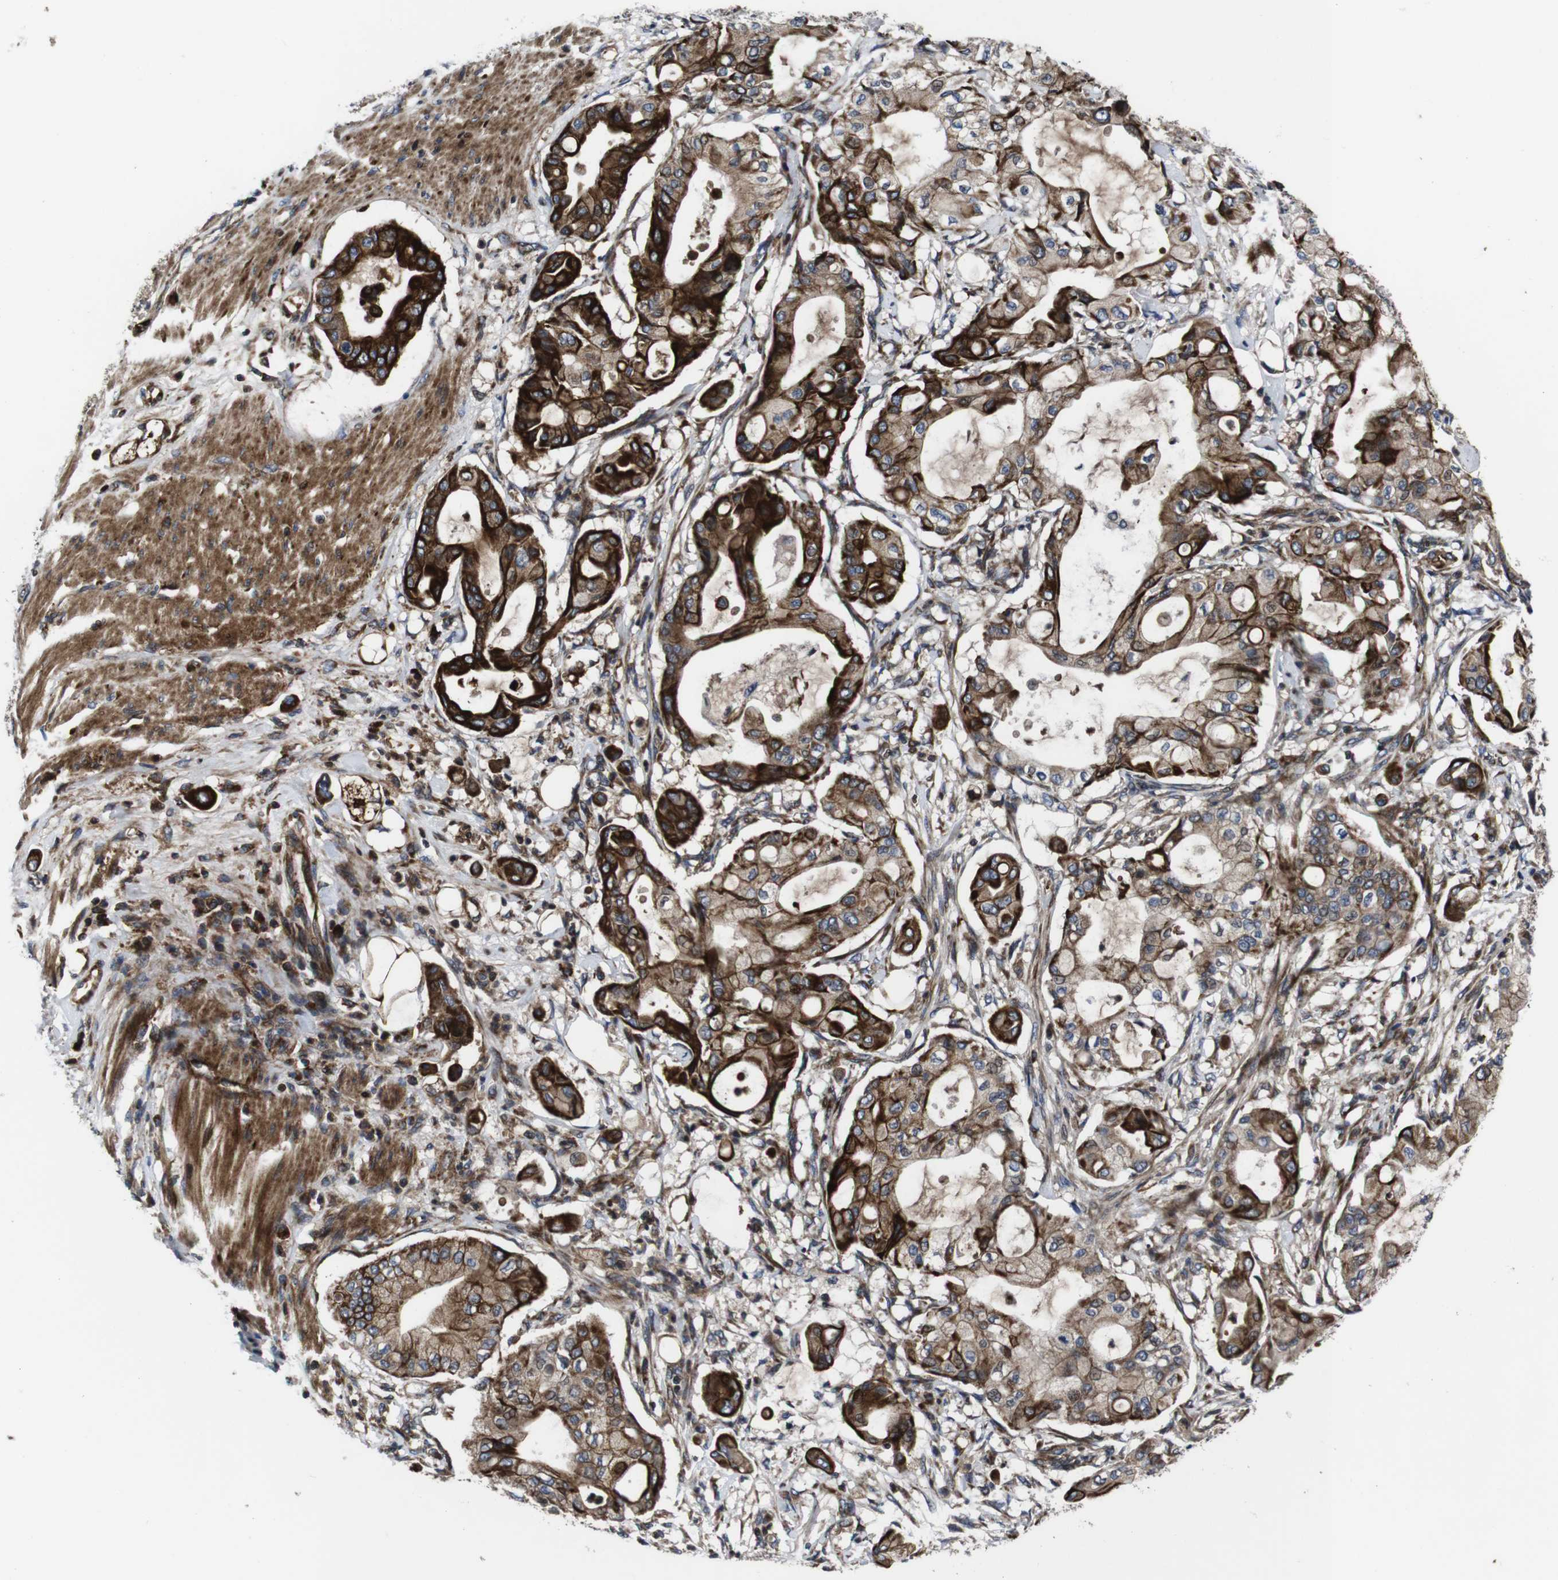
{"staining": {"intensity": "strong", "quantity": ">75%", "location": "cytoplasmic/membranous"}, "tissue": "pancreatic cancer", "cell_type": "Tumor cells", "image_type": "cancer", "snomed": [{"axis": "morphology", "description": "Adenocarcinoma, NOS"}, {"axis": "morphology", "description": "Adenocarcinoma, metastatic, NOS"}, {"axis": "topography", "description": "Lymph node"}, {"axis": "topography", "description": "Pancreas"}, {"axis": "topography", "description": "Duodenum"}], "caption": "There is high levels of strong cytoplasmic/membranous staining in tumor cells of metastatic adenocarcinoma (pancreatic), as demonstrated by immunohistochemical staining (brown color).", "gene": "SMYD3", "patient": {"sex": "female", "age": 64}}